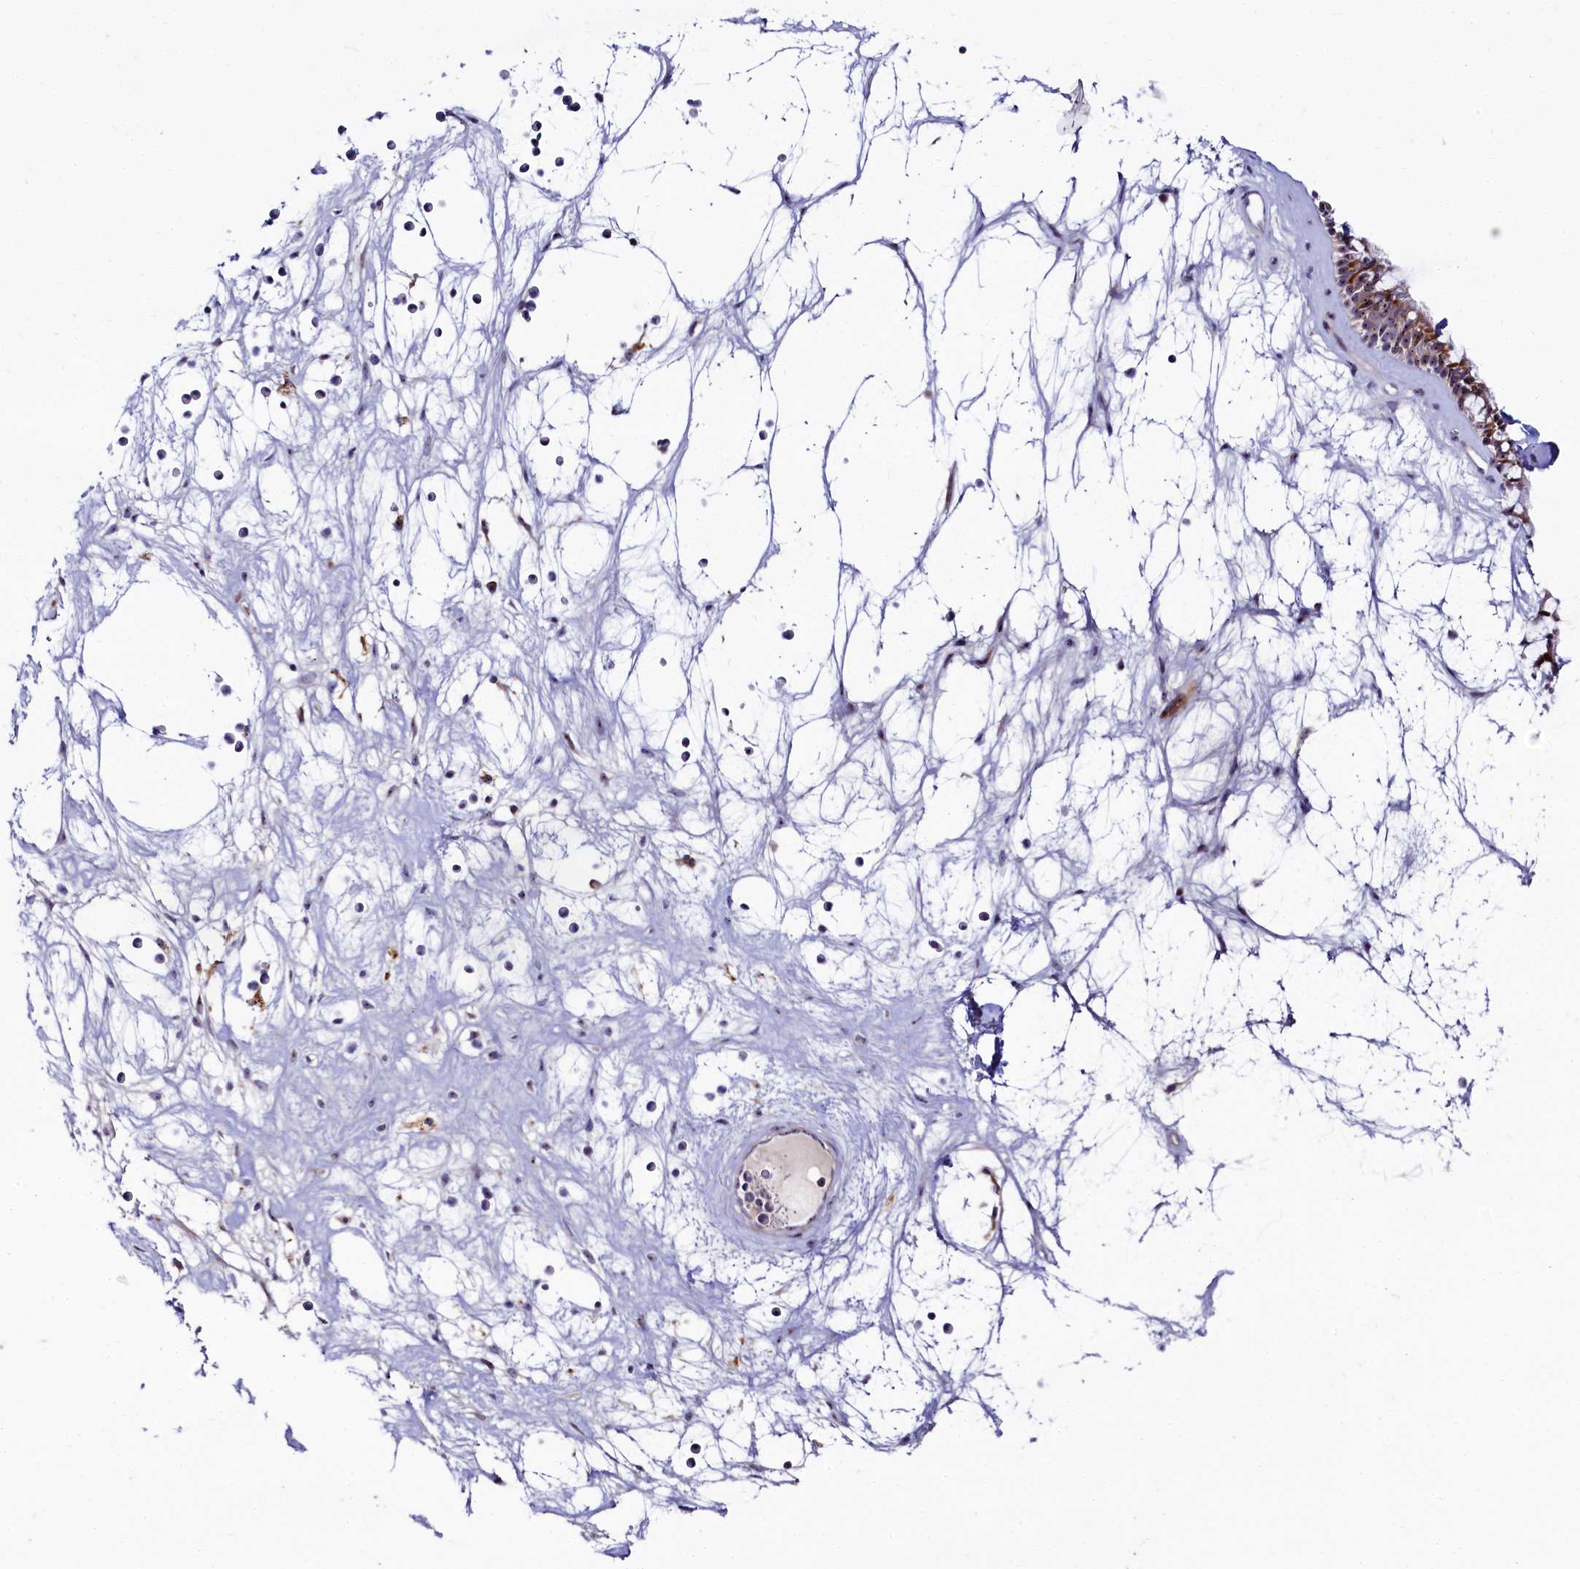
{"staining": {"intensity": "moderate", "quantity": "25%-75%", "location": "cytoplasmic/membranous,nuclear"}, "tissue": "nasopharynx", "cell_type": "Respiratory epithelial cells", "image_type": "normal", "snomed": [{"axis": "morphology", "description": "Normal tissue, NOS"}, {"axis": "topography", "description": "Nasopharynx"}], "caption": "High-magnification brightfield microscopy of normal nasopharynx stained with DAB (3,3'-diaminobenzidine) (brown) and counterstained with hematoxylin (blue). respiratory epithelial cells exhibit moderate cytoplasmic/membranous,nuclear expression is seen in approximately25%-75% of cells. (brown staining indicates protein expression, while blue staining denotes nuclei).", "gene": "TCOF1", "patient": {"sex": "male", "age": 64}}